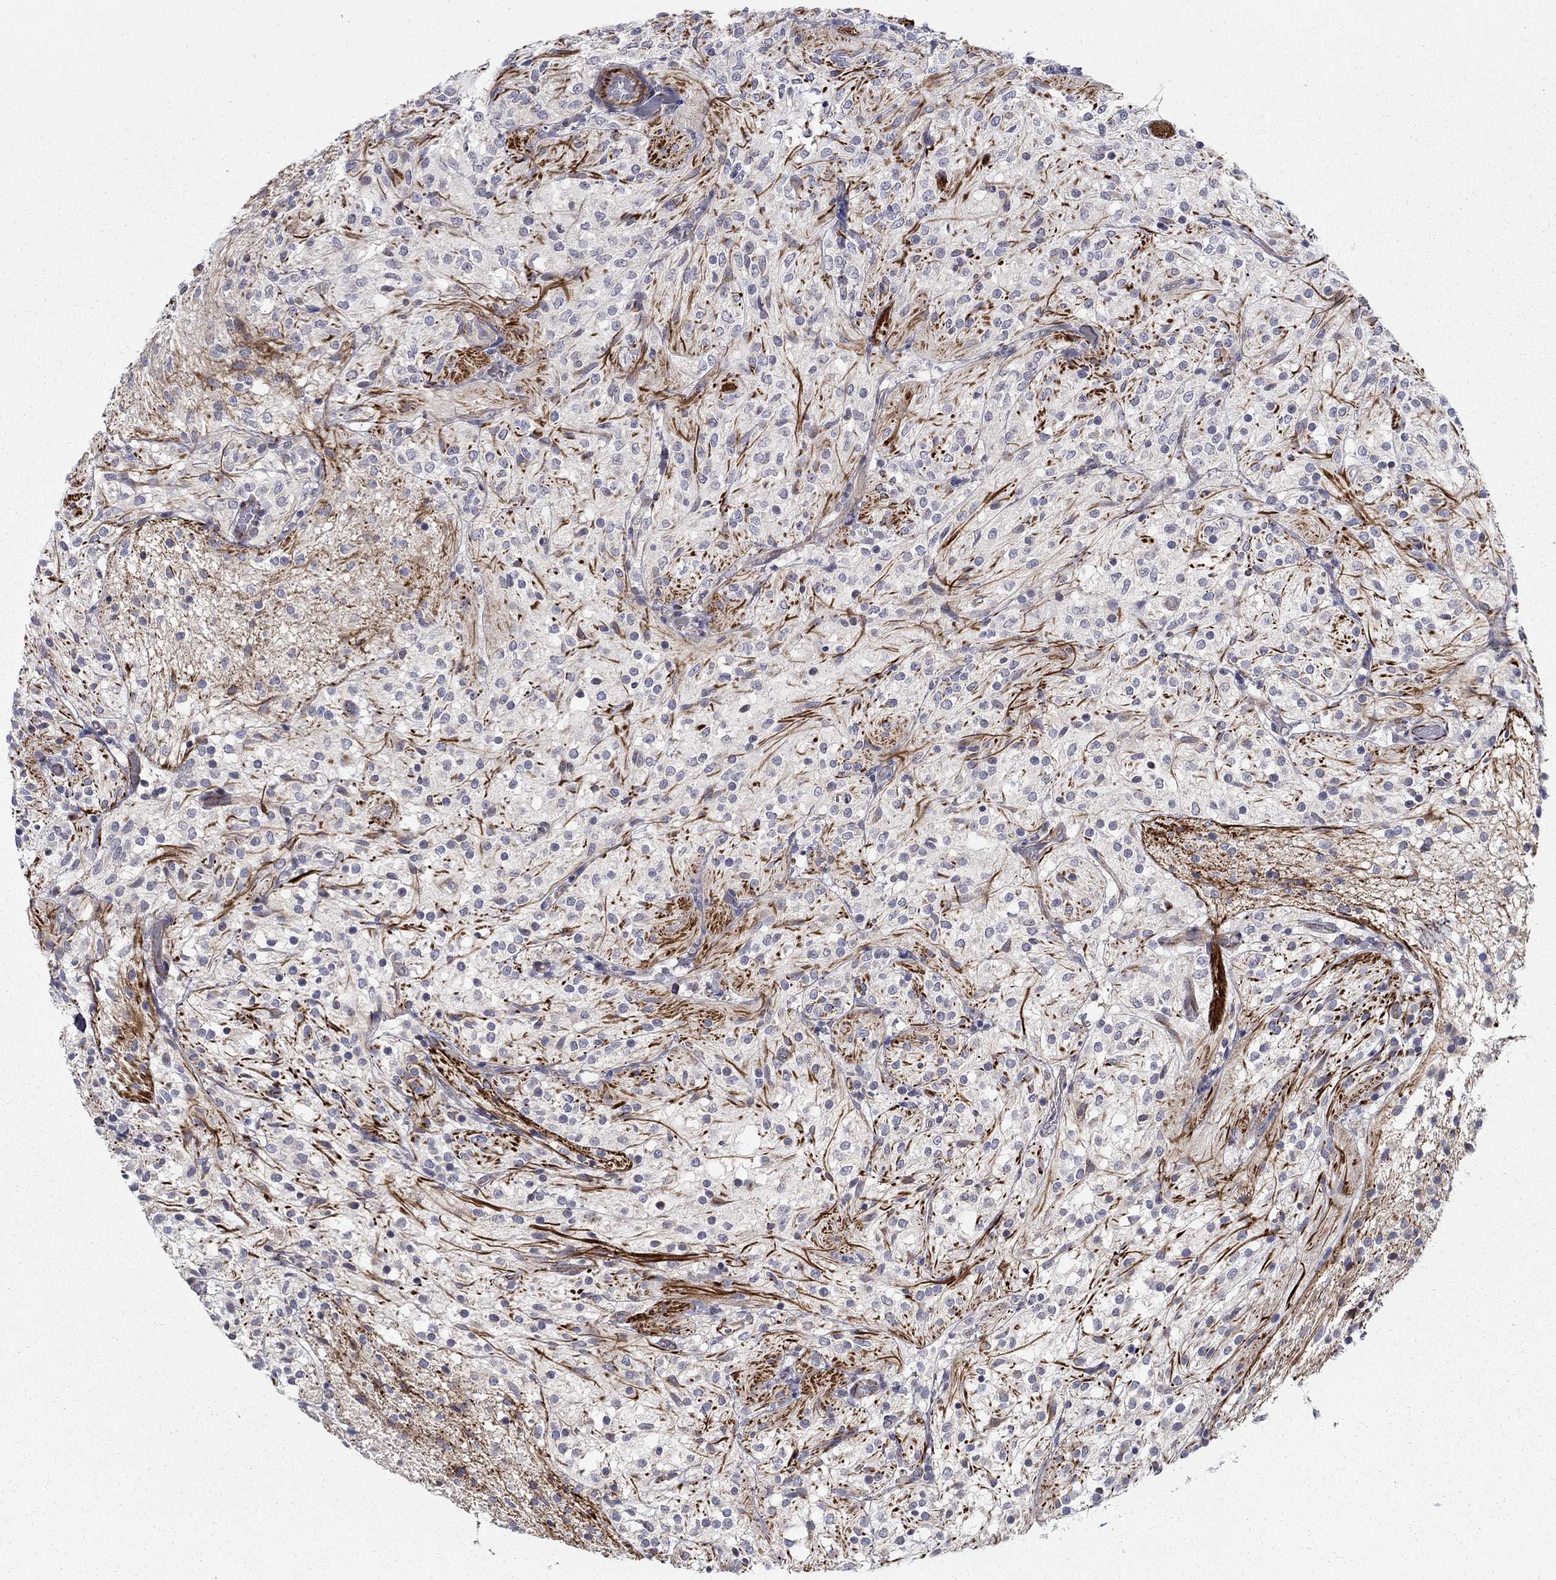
{"staining": {"intensity": "negative", "quantity": "none", "location": "none"}, "tissue": "glioma", "cell_type": "Tumor cells", "image_type": "cancer", "snomed": [{"axis": "morphology", "description": "Glioma, malignant, Low grade"}, {"axis": "topography", "description": "Brain"}], "caption": "There is no significant expression in tumor cells of glioma.", "gene": "LACTB2", "patient": {"sex": "male", "age": 3}}